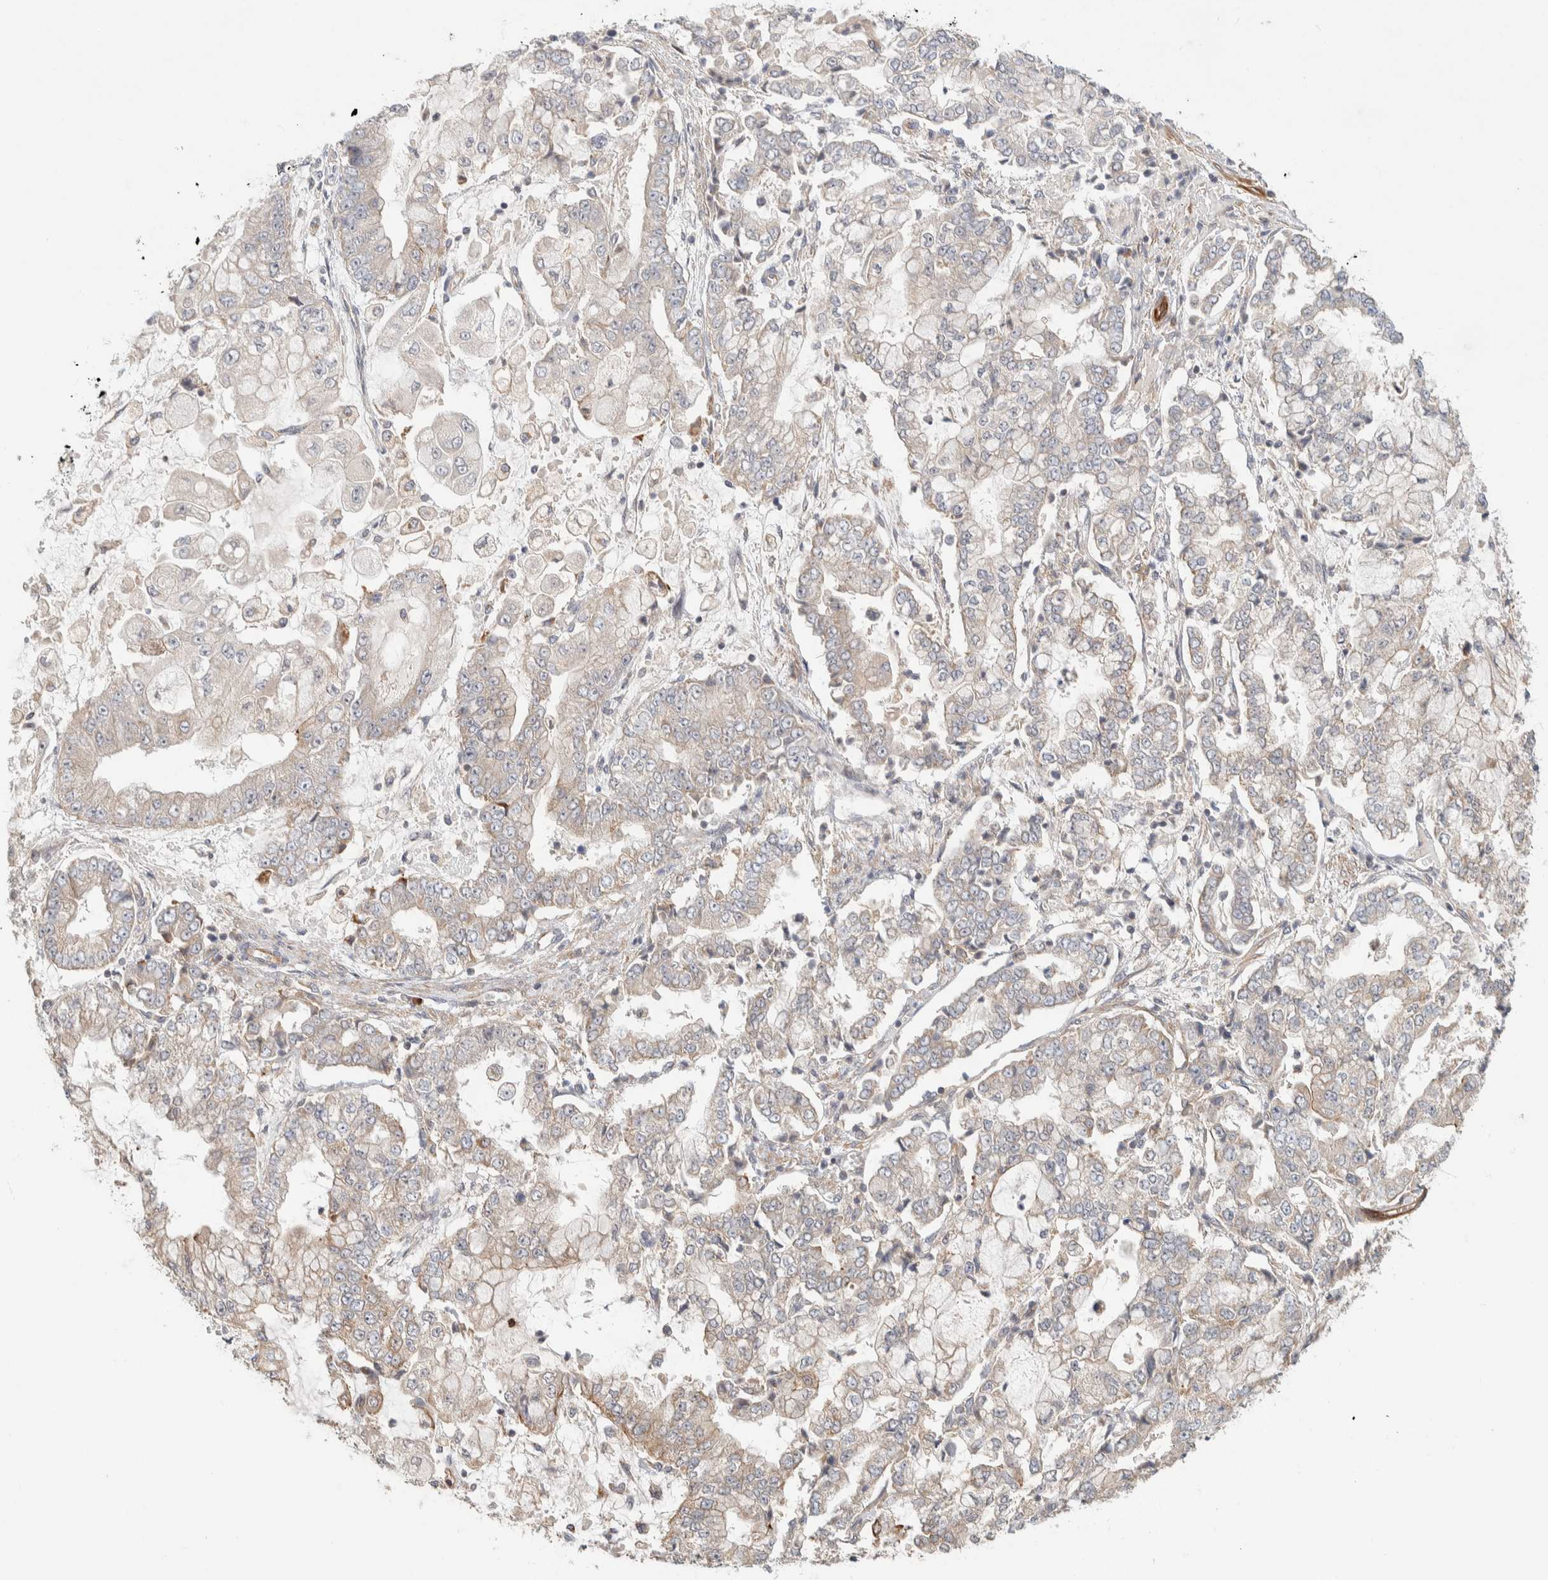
{"staining": {"intensity": "moderate", "quantity": "25%-75%", "location": "cytoplasmic/membranous"}, "tissue": "stomach cancer", "cell_type": "Tumor cells", "image_type": "cancer", "snomed": [{"axis": "morphology", "description": "Adenocarcinoma, NOS"}, {"axis": "topography", "description": "Stomach"}], "caption": "Human stomach cancer (adenocarcinoma) stained for a protein (brown) demonstrates moderate cytoplasmic/membranous positive positivity in about 25%-75% of tumor cells.", "gene": "KIF9", "patient": {"sex": "male", "age": 76}}